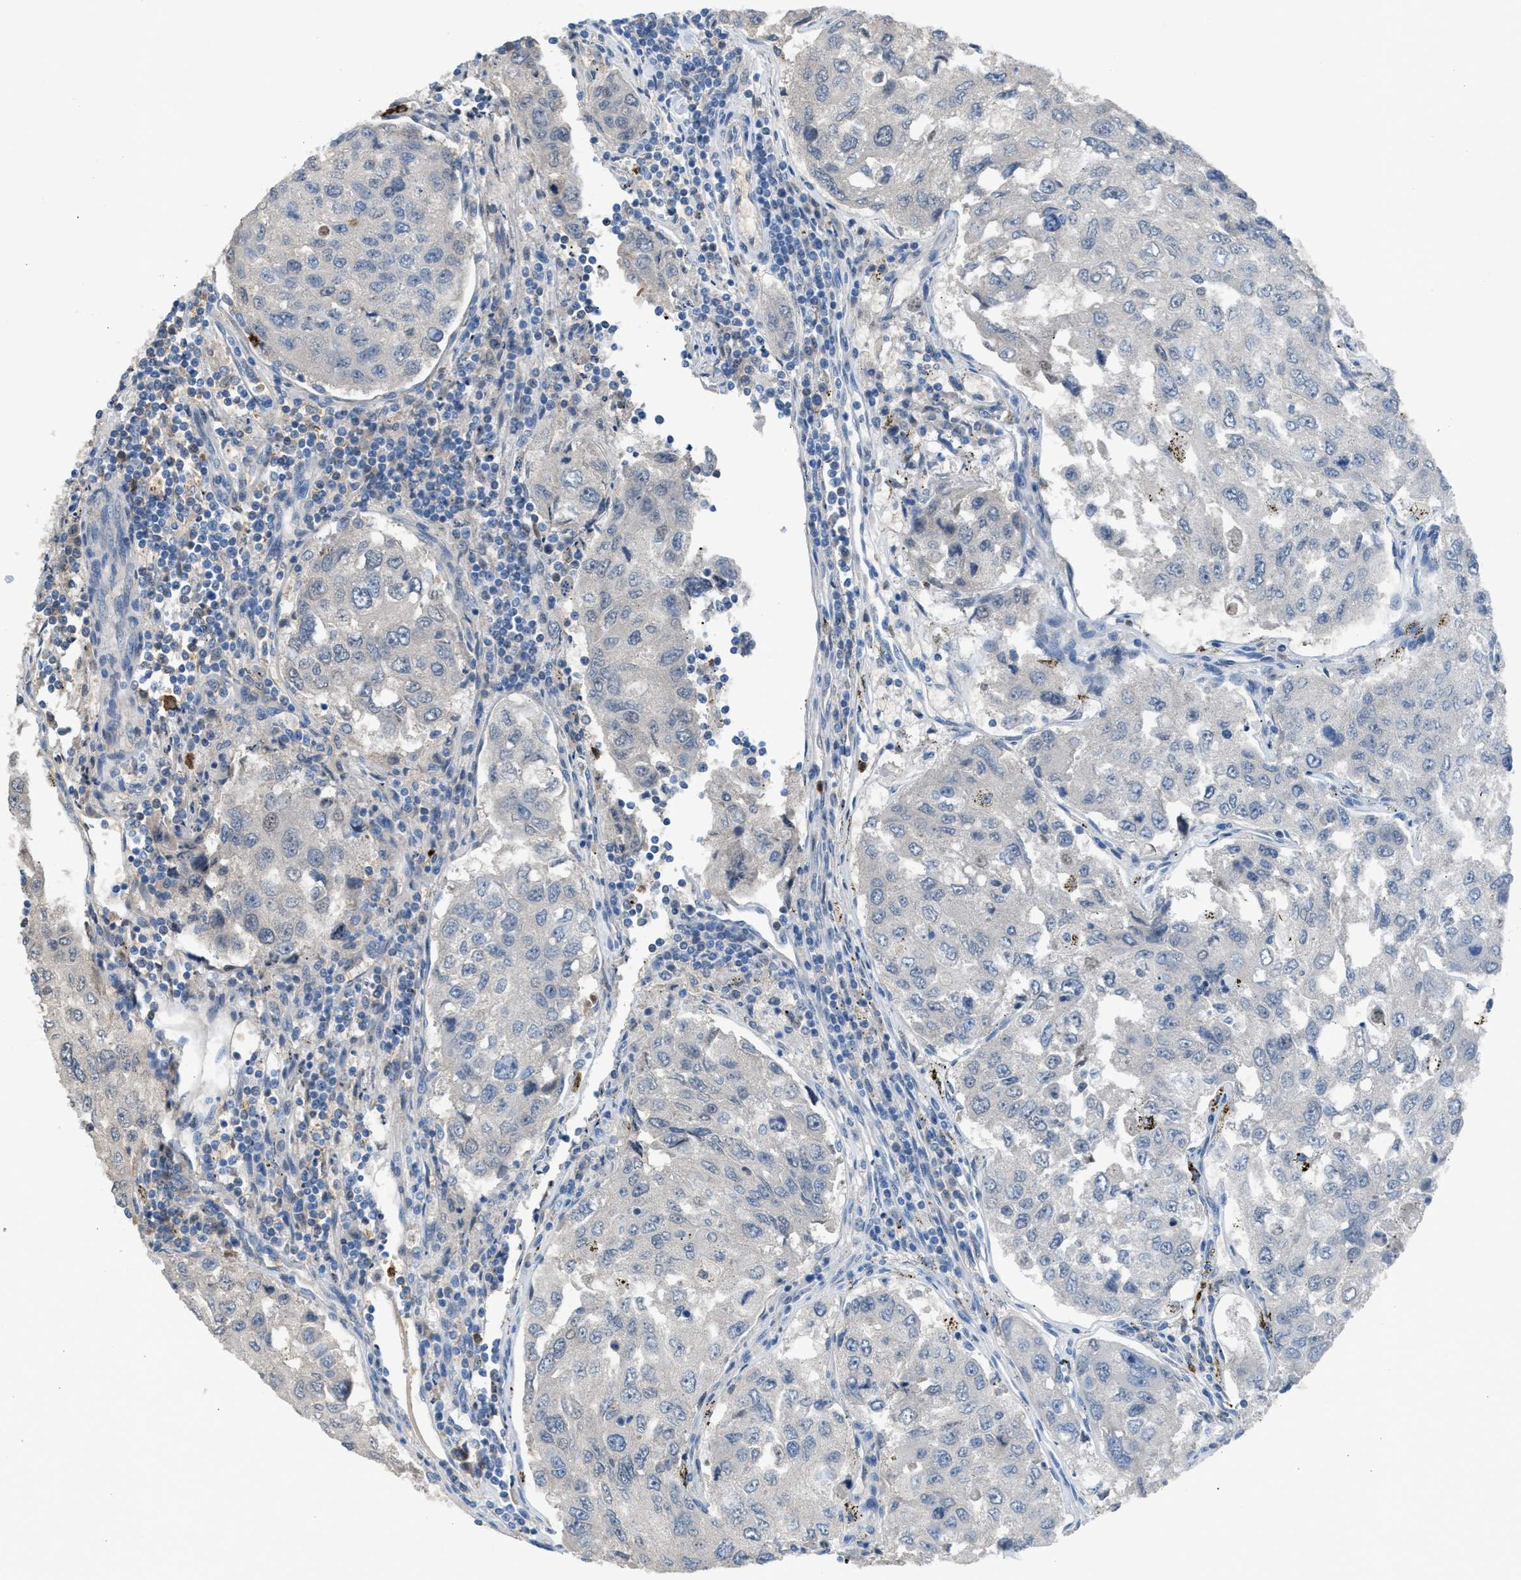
{"staining": {"intensity": "negative", "quantity": "none", "location": "none"}, "tissue": "urothelial cancer", "cell_type": "Tumor cells", "image_type": "cancer", "snomed": [{"axis": "morphology", "description": "Urothelial carcinoma, High grade"}, {"axis": "topography", "description": "Lymph node"}, {"axis": "topography", "description": "Urinary bladder"}], "caption": "An IHC image of high-grade urothelial carcinoma is shown. There is no staining in tumor cells of high-grade urothelial carcinoma. (DAB immunohistochemistry (IHC) with hematoxylin counter stain).", "gene": "CFAP77", "patient": {"sex": "male", "age": 51}}